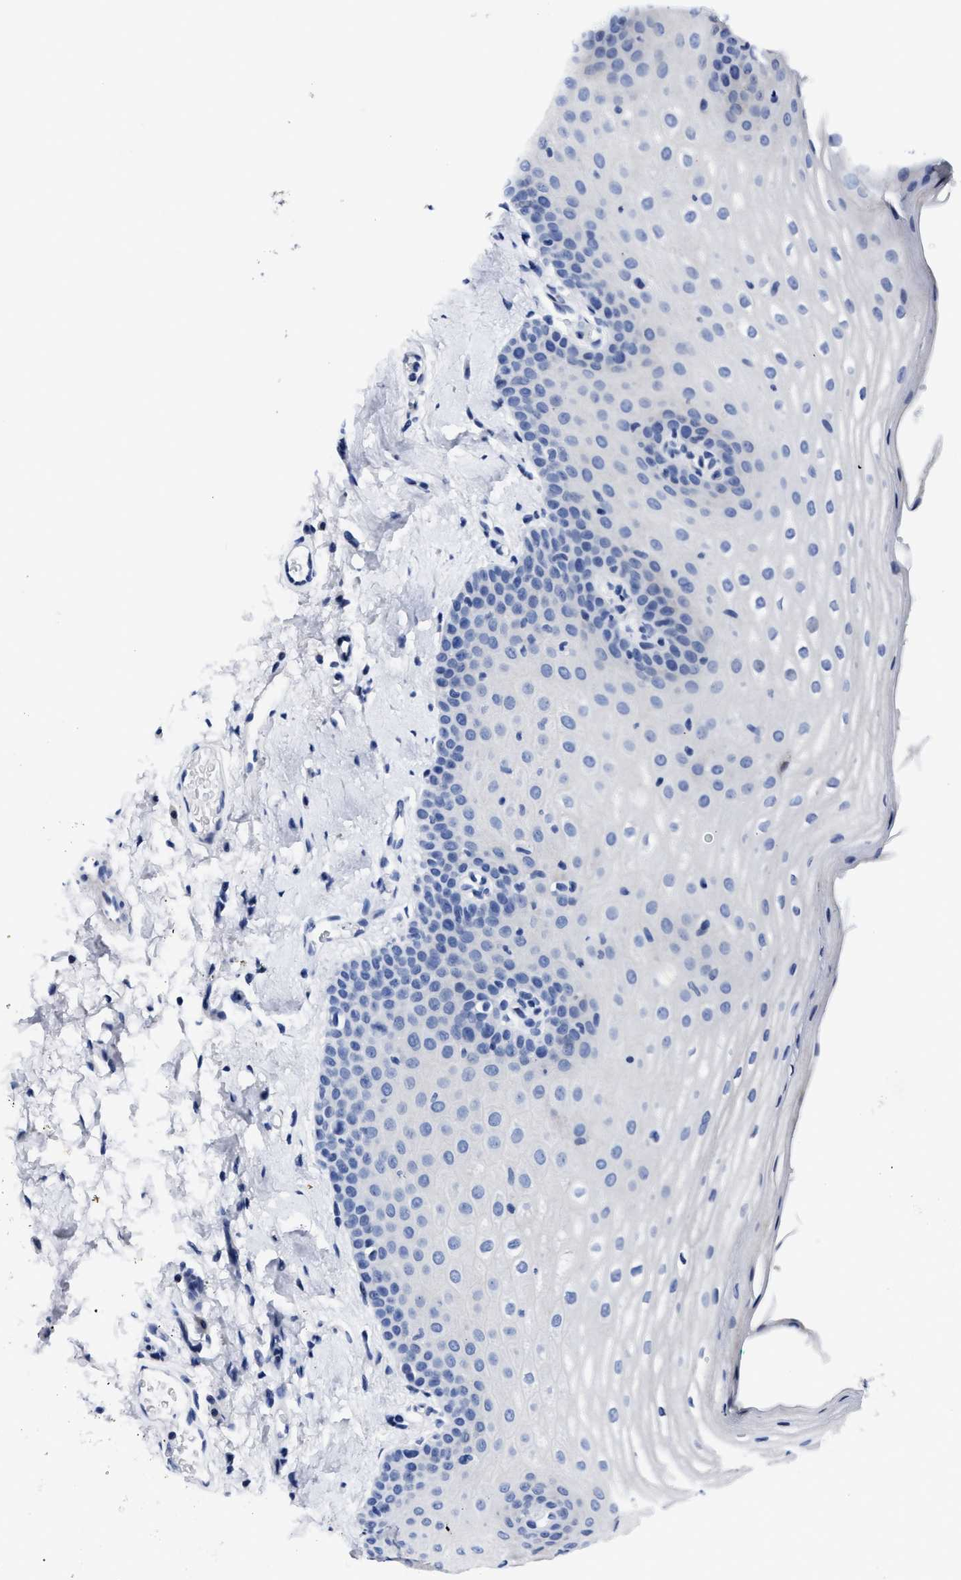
{"staining": {"intensity": "negative", "quantity": "none", "location": "none"}, "tissue": "oral mucosa", "cell_type": "Squamous epithelial cells", "image_type": "normal", "snomed": [{"axis": "morphology", "description": "Normal tissue, NOS"}, {"axis": "topography", "description": "Skin"}, {"axis": "topography", "description": "Oral tissue"}], "caption": "An immunohistochemistry (IHC) histopathology image of benign oral mucosa is shown. There is no staining in squamous epithelial cells of oral mucosa. (DAB (3,3'-diaminobenzidine) immunohistochemistry (IHC) with hematoxylin counter stain).", "gene": "MOV10L1", "patient": {"sex": "male", "age": 84}}